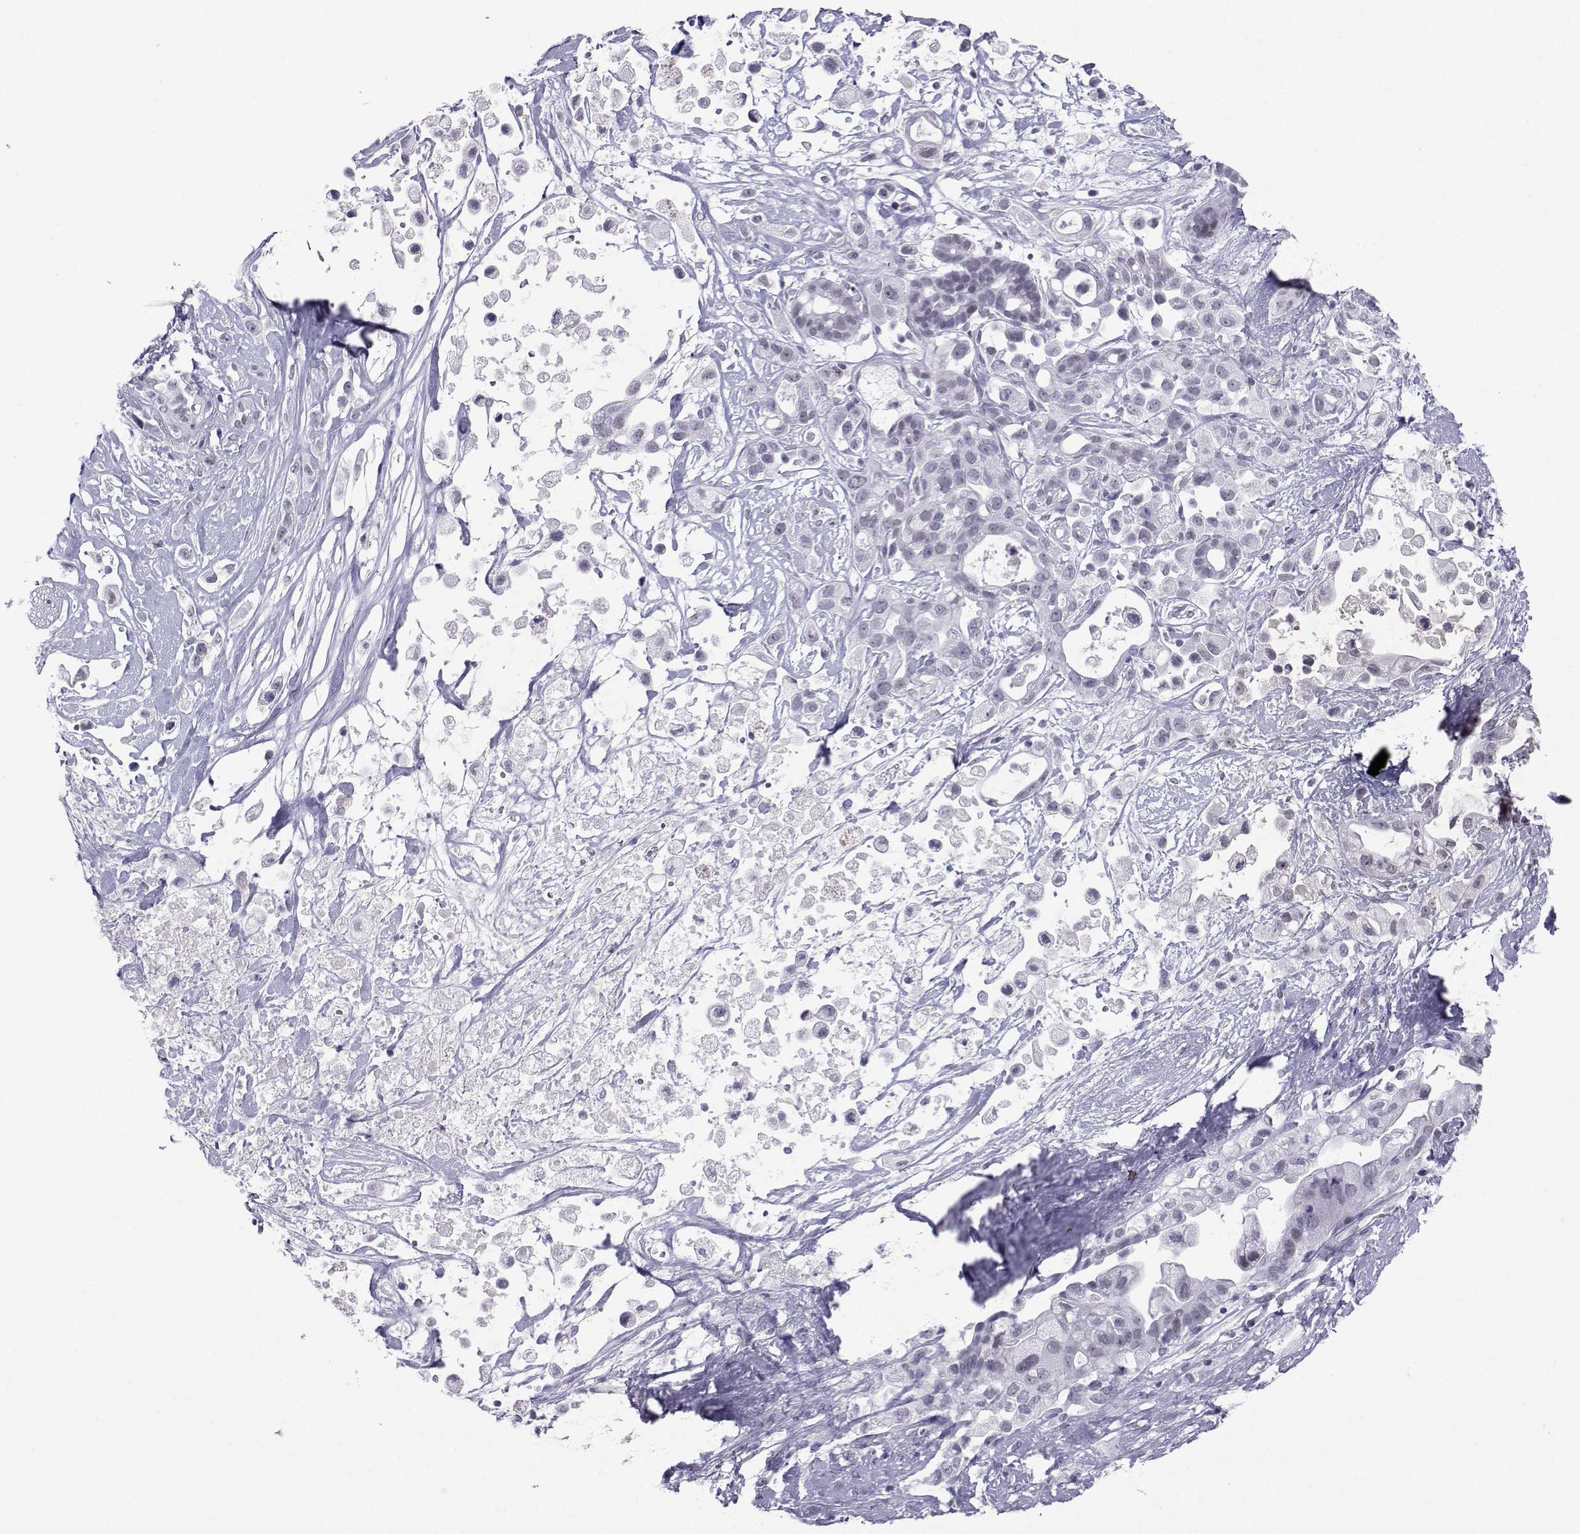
{"staining": {"intensity": "negative", "quantity": "none", "location": "none"}, "tissue": "pancreatic cancer", "cell_type": "Tumor cells", "image_type": "cancer", "snomed": [{"axis": "morphology", "description": "Adenocarcinoma, NOS"}, {"axis": "topography", "description": "Pancreas"}], "caption": "Immunohistochemistry photomicrograph of human pancreatic cancer stained for a protein (brown), which reveals no expression in tumor cells.", "gene": "LORICRIN", "patient": {"sex": "male", "age": 44}}